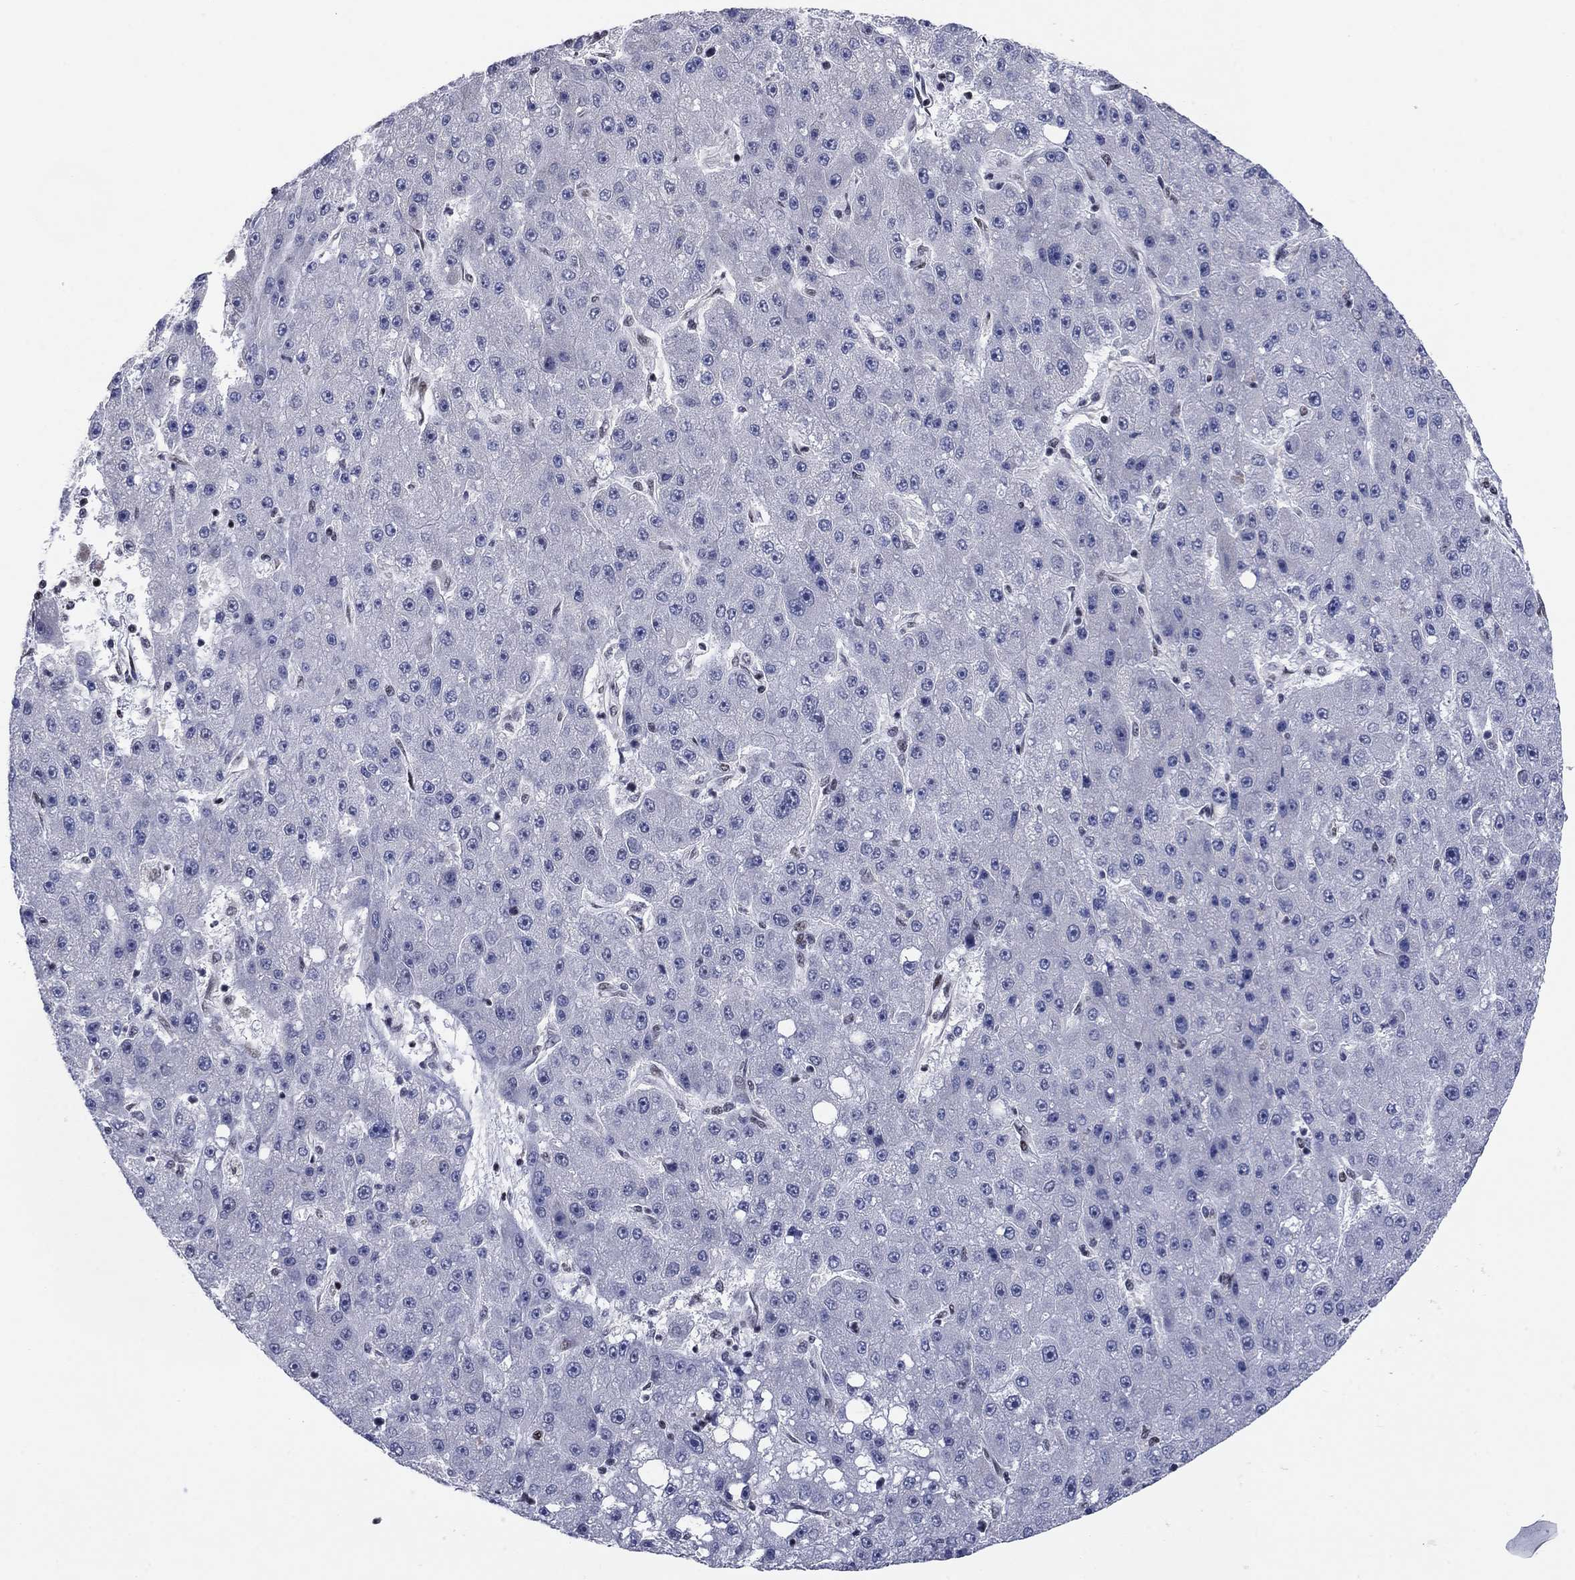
{"staining": {"intensity": "negative", "quantity": "none", "location": "none"}, "tissue": "liver cancer", "cell_type": "Tumor cells", "image_type": "cancer", "snomed": [{"axis": "morphology", "description": "Carcinoma, Hepatocellular, NOS"}, {"axis": "topography", "description": "Liver"}], "caption": "A high-resolution histopathology image shows immunohistochemistry (IHC) staining of liver cancer (hepatocellular carcinoma), which demonstrates no significant expression in tumor cells.", "gene": "N4BP2", "patient": {"sex": "male", "age": 67}}